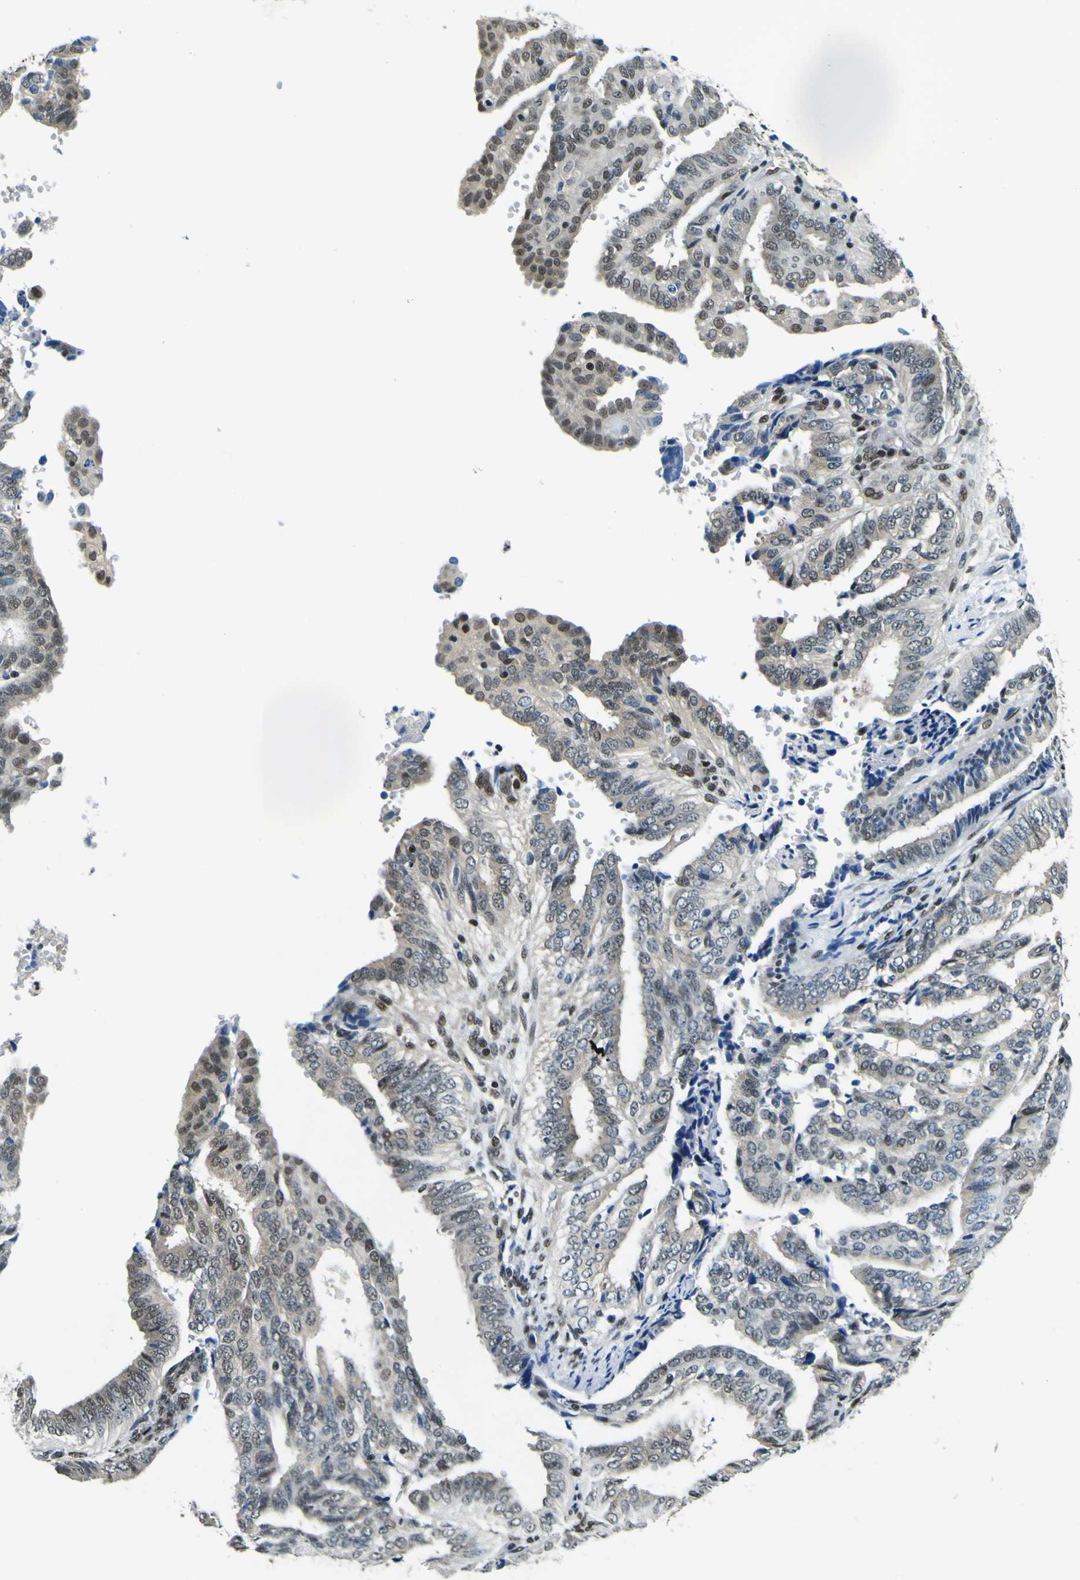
{"staining": {"intensity": "moderate", "quantity": ">75%", "location": "nuclear"}, "tissue": "endometrial cancer", "cell_type": "Tumor cells", "image_type": "cancer", "snomed": [{"axis": "morphology", "description": "Adenocarcinoma, NOS"}, {"axis": "topography", "description": "Endometrium"}], "caption": "Brown immunohistochemical staining in adenocarcinoma (endometrial) exhibits moderate nuclear staining in about >75% of tumor cells. The protein of interest is stained brown, and the nuclei are stained in blue (DAB IHC with brightfield microscopy, high magnification).", "gene": "SP1", "patient": {"sex": "female", "age": 58}}